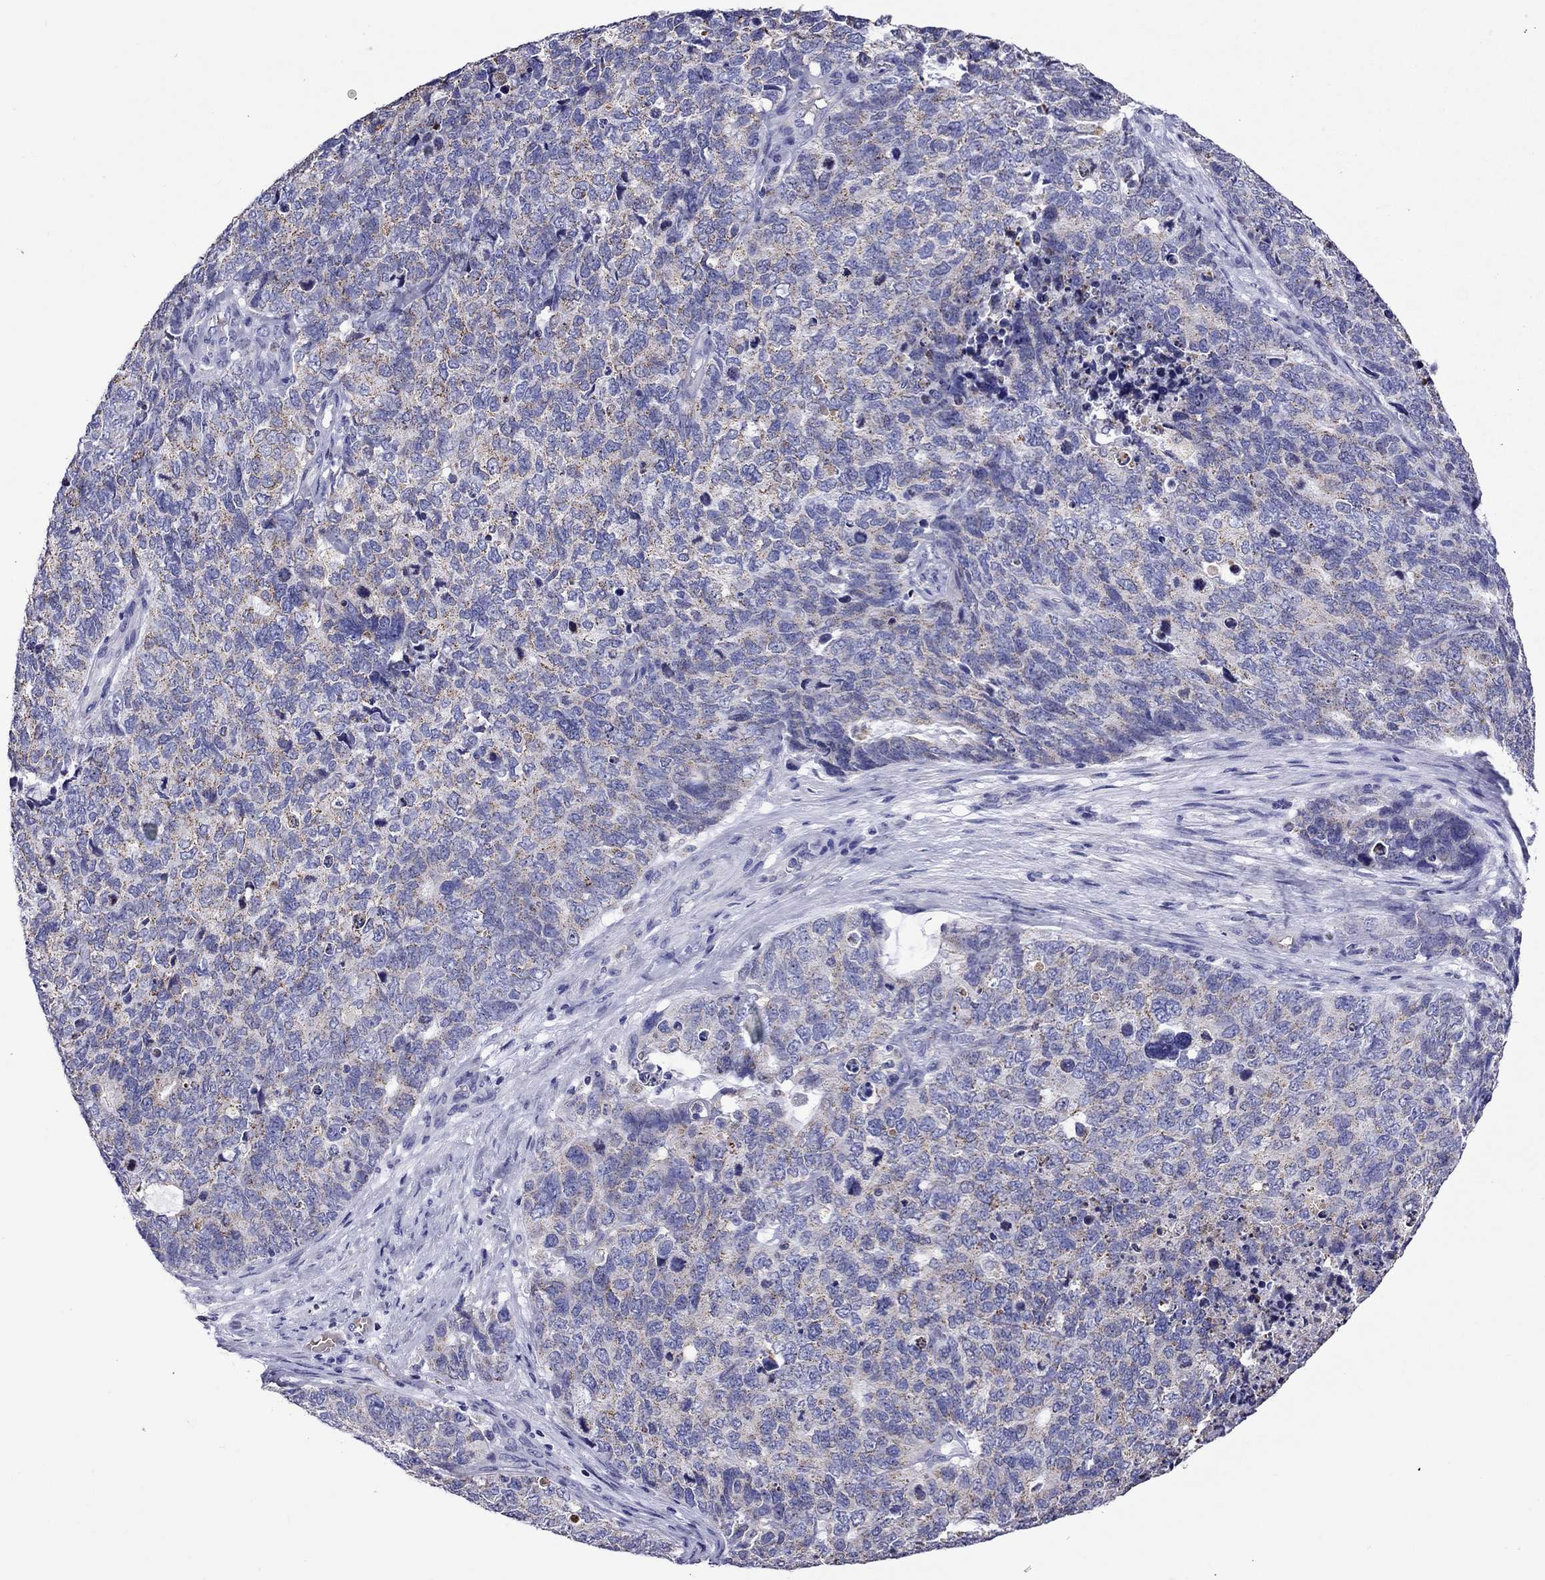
{"staining": {"intensity": "weak", "quantity": "25%-75%", "location": "cytoplasmic/membranous"}, "tissue": "cervical cancer", "cell_type": "Tumor cells", "image_type": "cancer", "snomed": [{"axis": "morphology", "description": "Squamous cell carcinoma, NOS"}, {"axis": "topography", "description": "Cervix"}], "caption": "Cervical cancer stained with immunohistochemistry displays weak cytoplasmic/membranous staining in approximately 25%-75% of tumor cells.", "gene": "SCG2", "patient": {"sex": "female", "age": 63}}